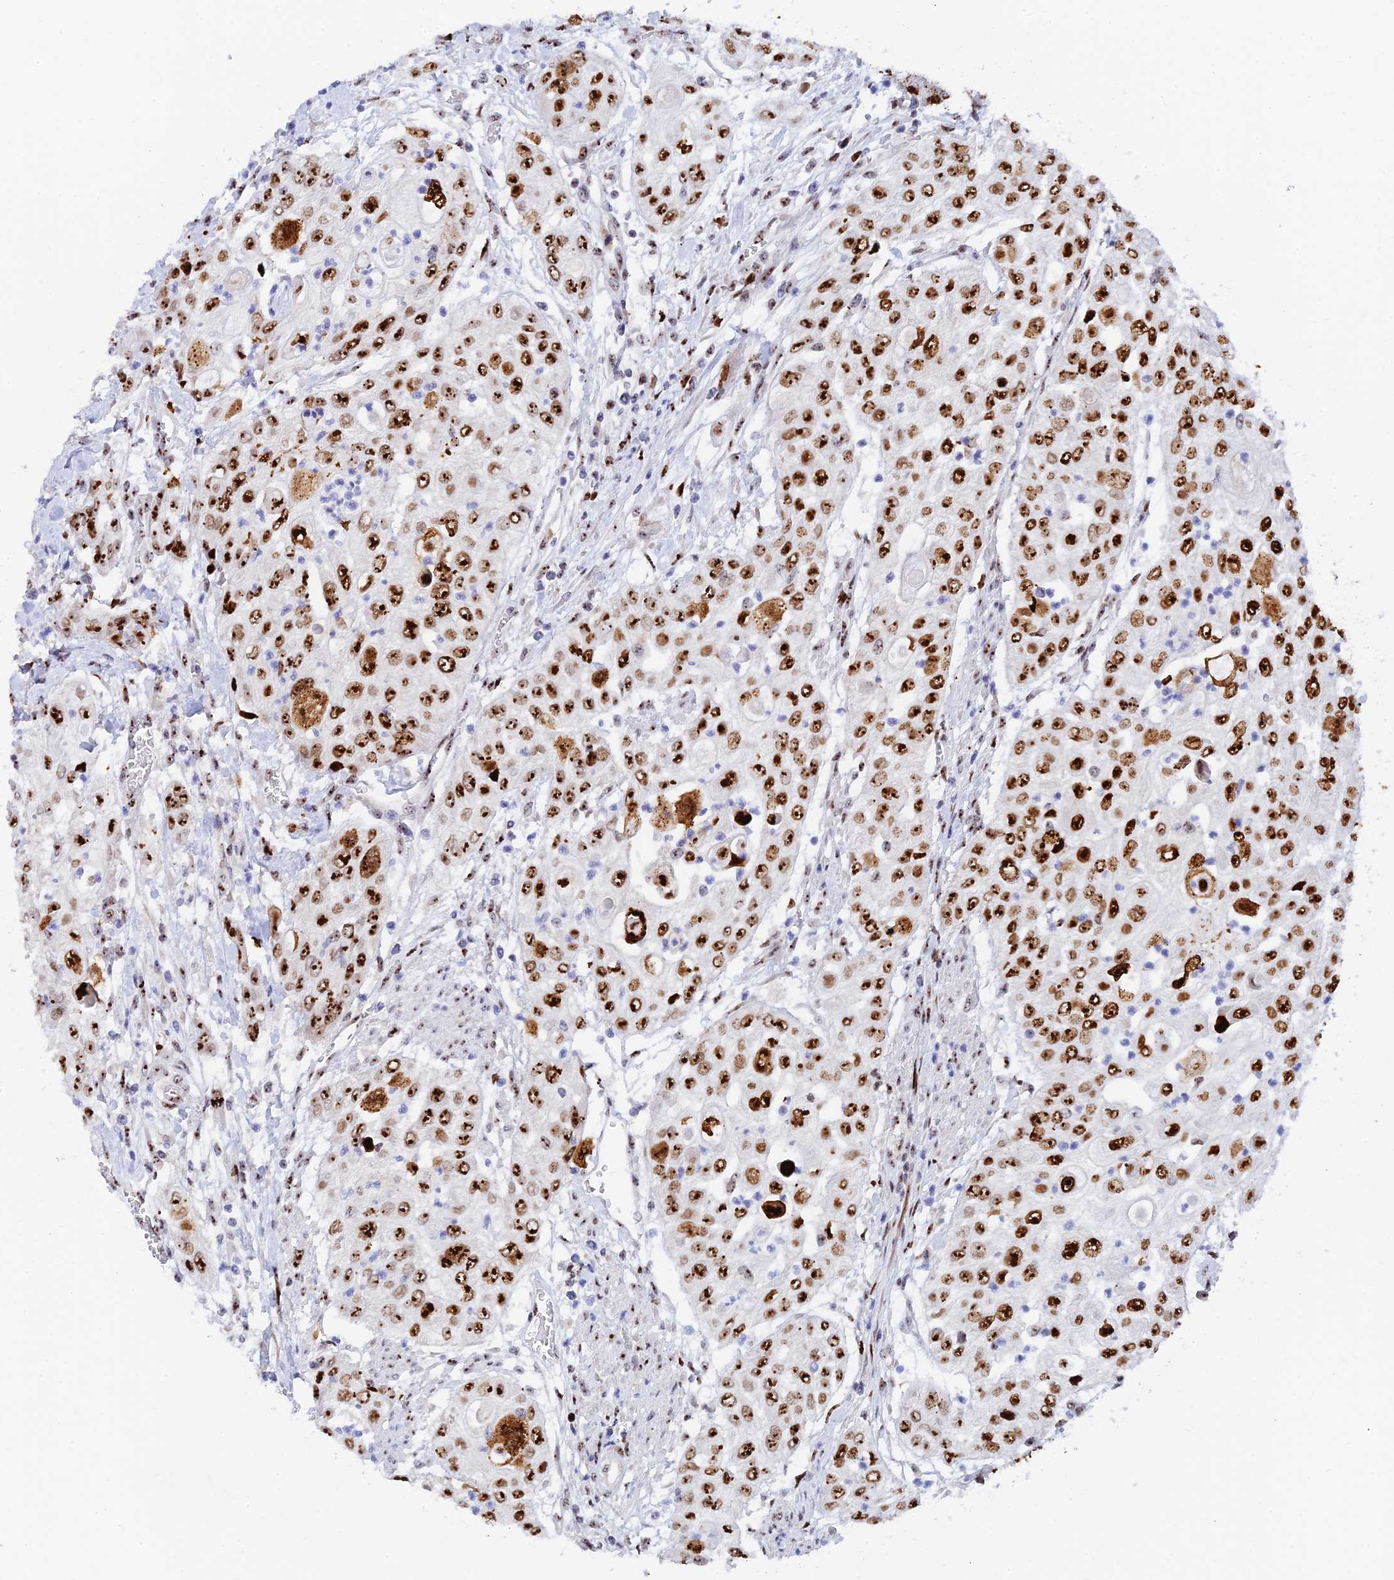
{"staining": {"intensity": "strong", "quantity": ">75%", "location": "nuclear"}, "tissue": "urothelial cancer", "cell_type": "Tumor cells", "image_type": "cancer", "snomed": [{"axis": "morphology", "description": "Urothelial carcinoma, High grade"}, {"axis": "topography", "description": "Urinary bladder"}], "caption": "This is an image of immunohistochemistry staining of urothelial cancer, which shows strong positivity in the nuclear of tumor cells.", "gene": "RSL1D1", "patient": {"sex": "female", "age": 79}}